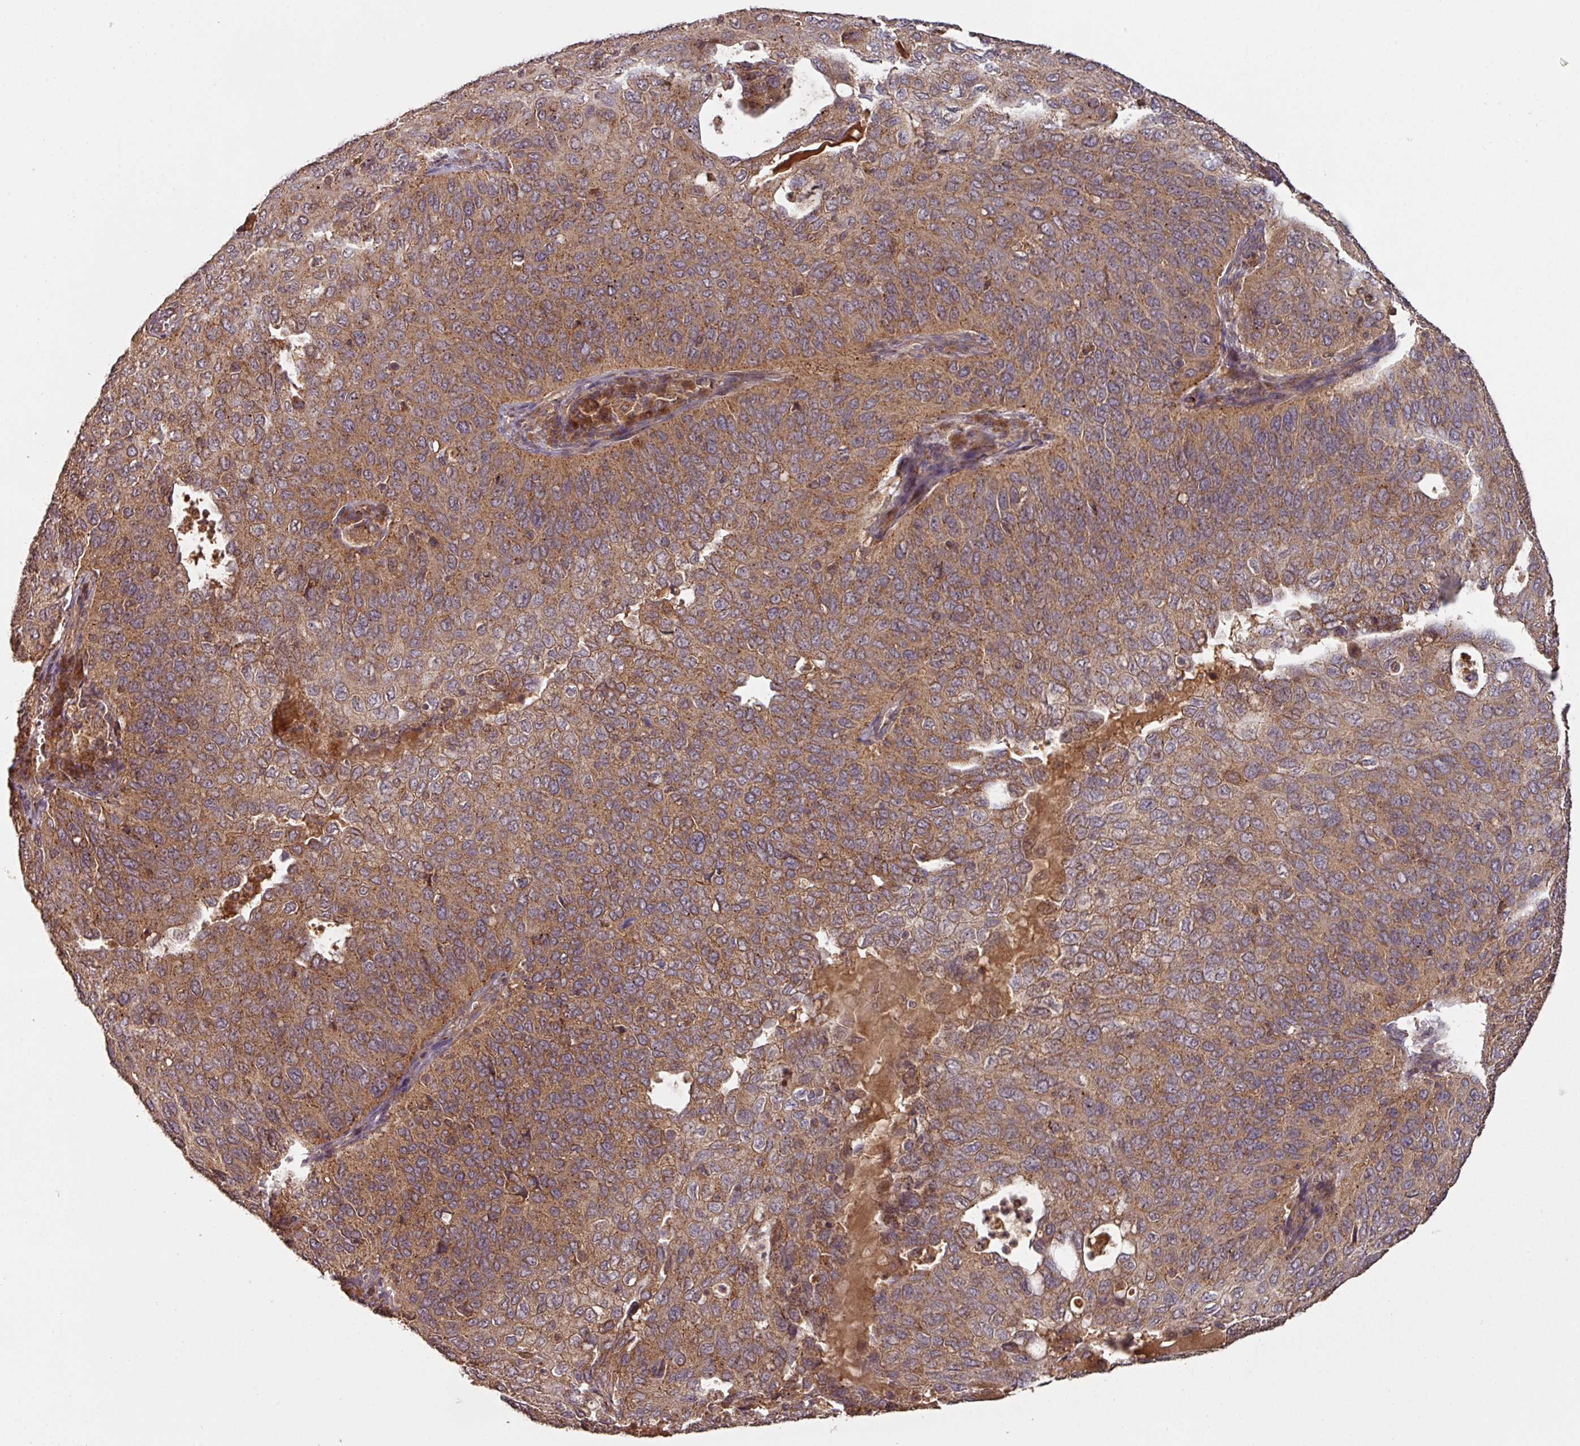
{"staining": {"intensity": "moderate", "quantity": ">75%", "location": "cytoplasmic/membranous"}, "tissue": "cervical cancer", "cell_type": "Tumor cells", "image_type": "cancer", "snomed": [{"axis": "morphology", "description": "Squamous cell carcinoma, NOS"}, {"axis": "topography", "description": "Cervix"}], "caption": "Immunohistochemistry photomicrograph of neoplastic tissue: human cervical cancer stained using IHC reveals medium levels of moderate protein expression localized specifically in the cytoplasmic/membranous of tumor cells, appearing as a cytoplasmic/membranous brown color.", "gene": "MRRF", "patient": {"sex": "female", "age": 36}}